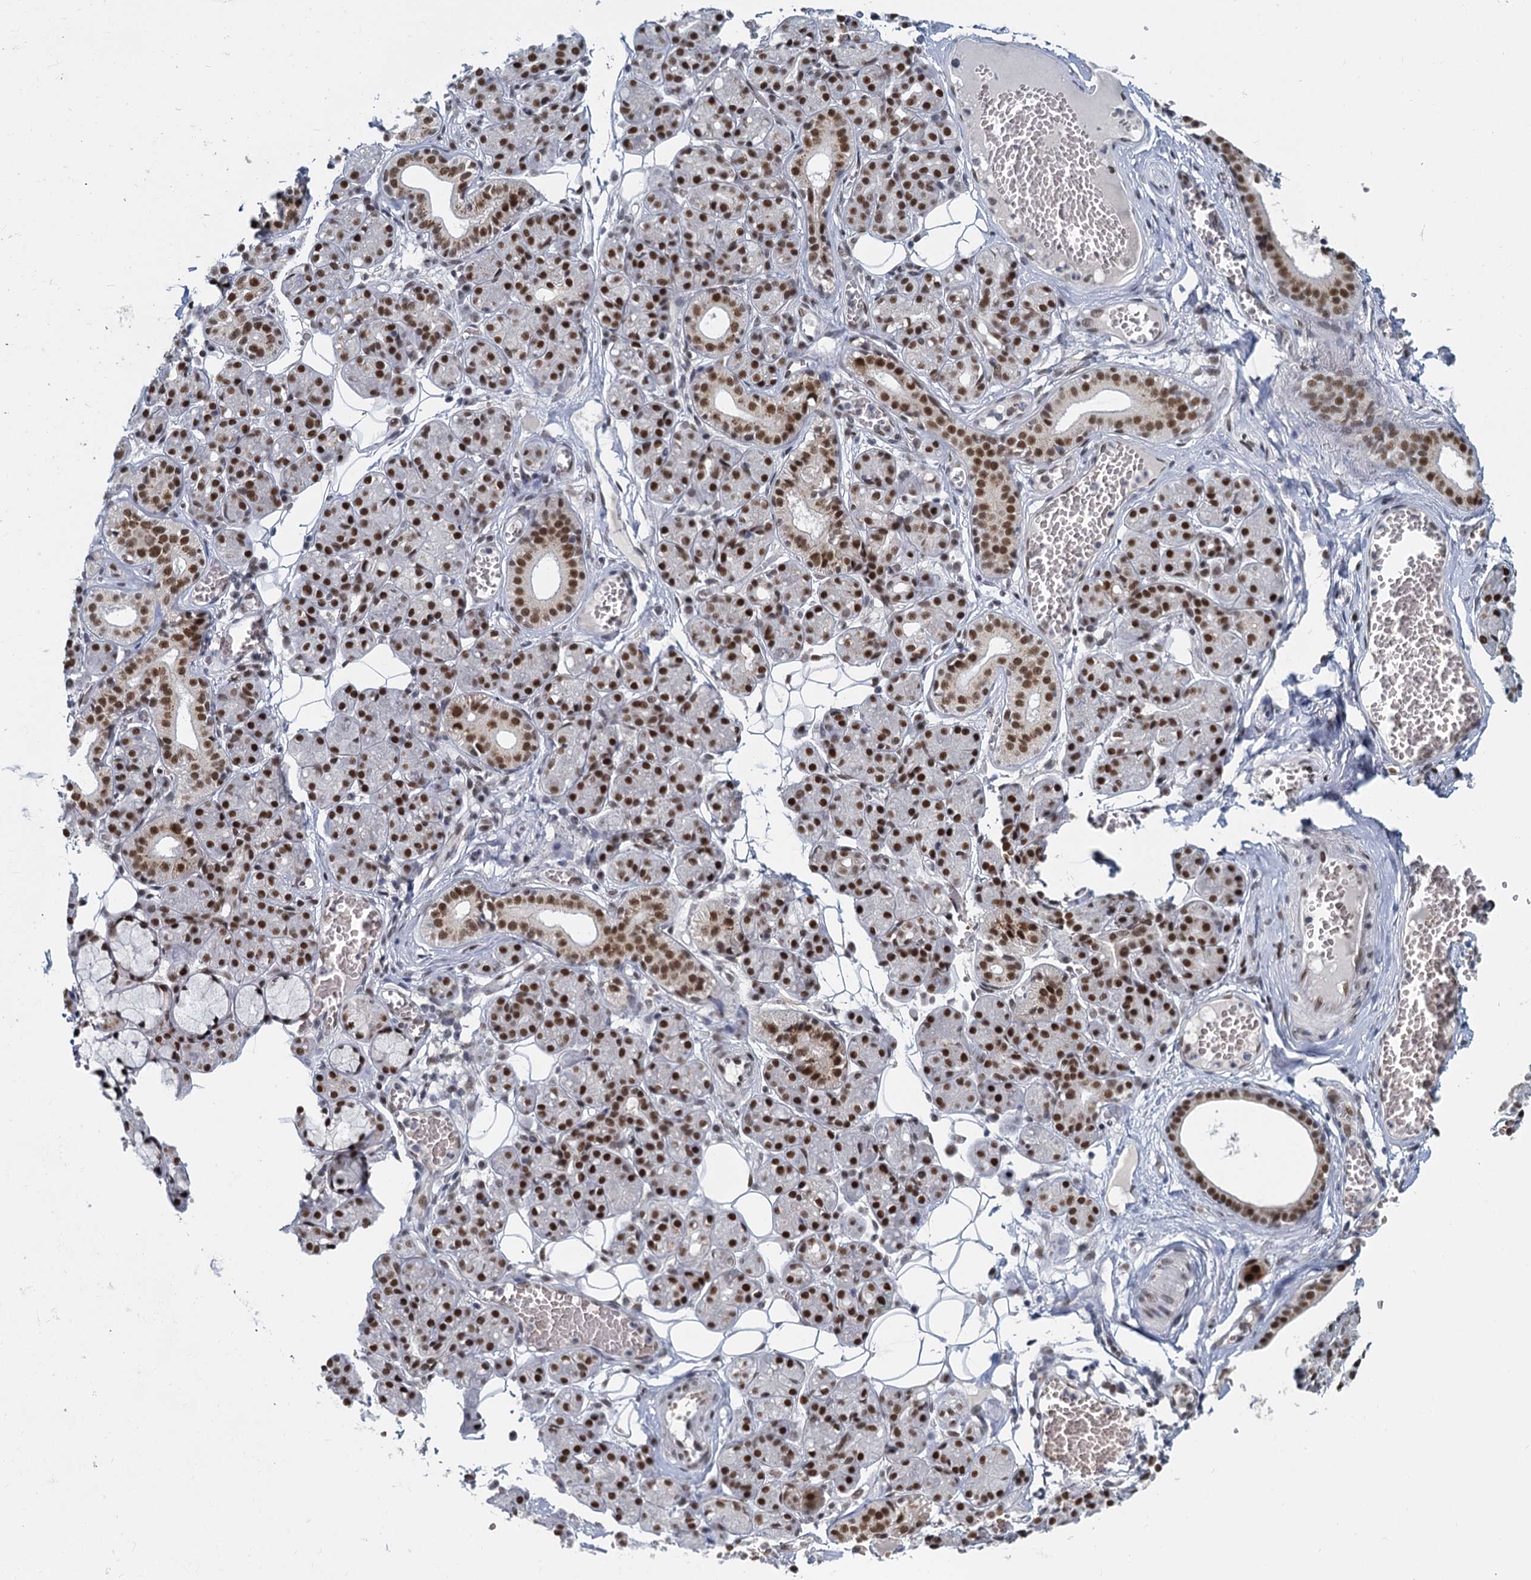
{"staining": {"intensity": "strong", "quantity": ">75%", "location": "nuclear"}, "tissue": "salivary gland", "cell_type": "Glandular cells", "image_type": "normal", "snomed": [{"axis": "morphology", "description": "Normal tissue, NOS"}, {"axis": "topography", "description": "Salivary gland"}], "caption": "Immunohistochemical staining of benign human salivary gland demonstrates high levels of strong nuclear positivity in approximately >75% of glandular cells.", "gene": "RPRD1A", "patient": {"sex": "male", "age": 63}}